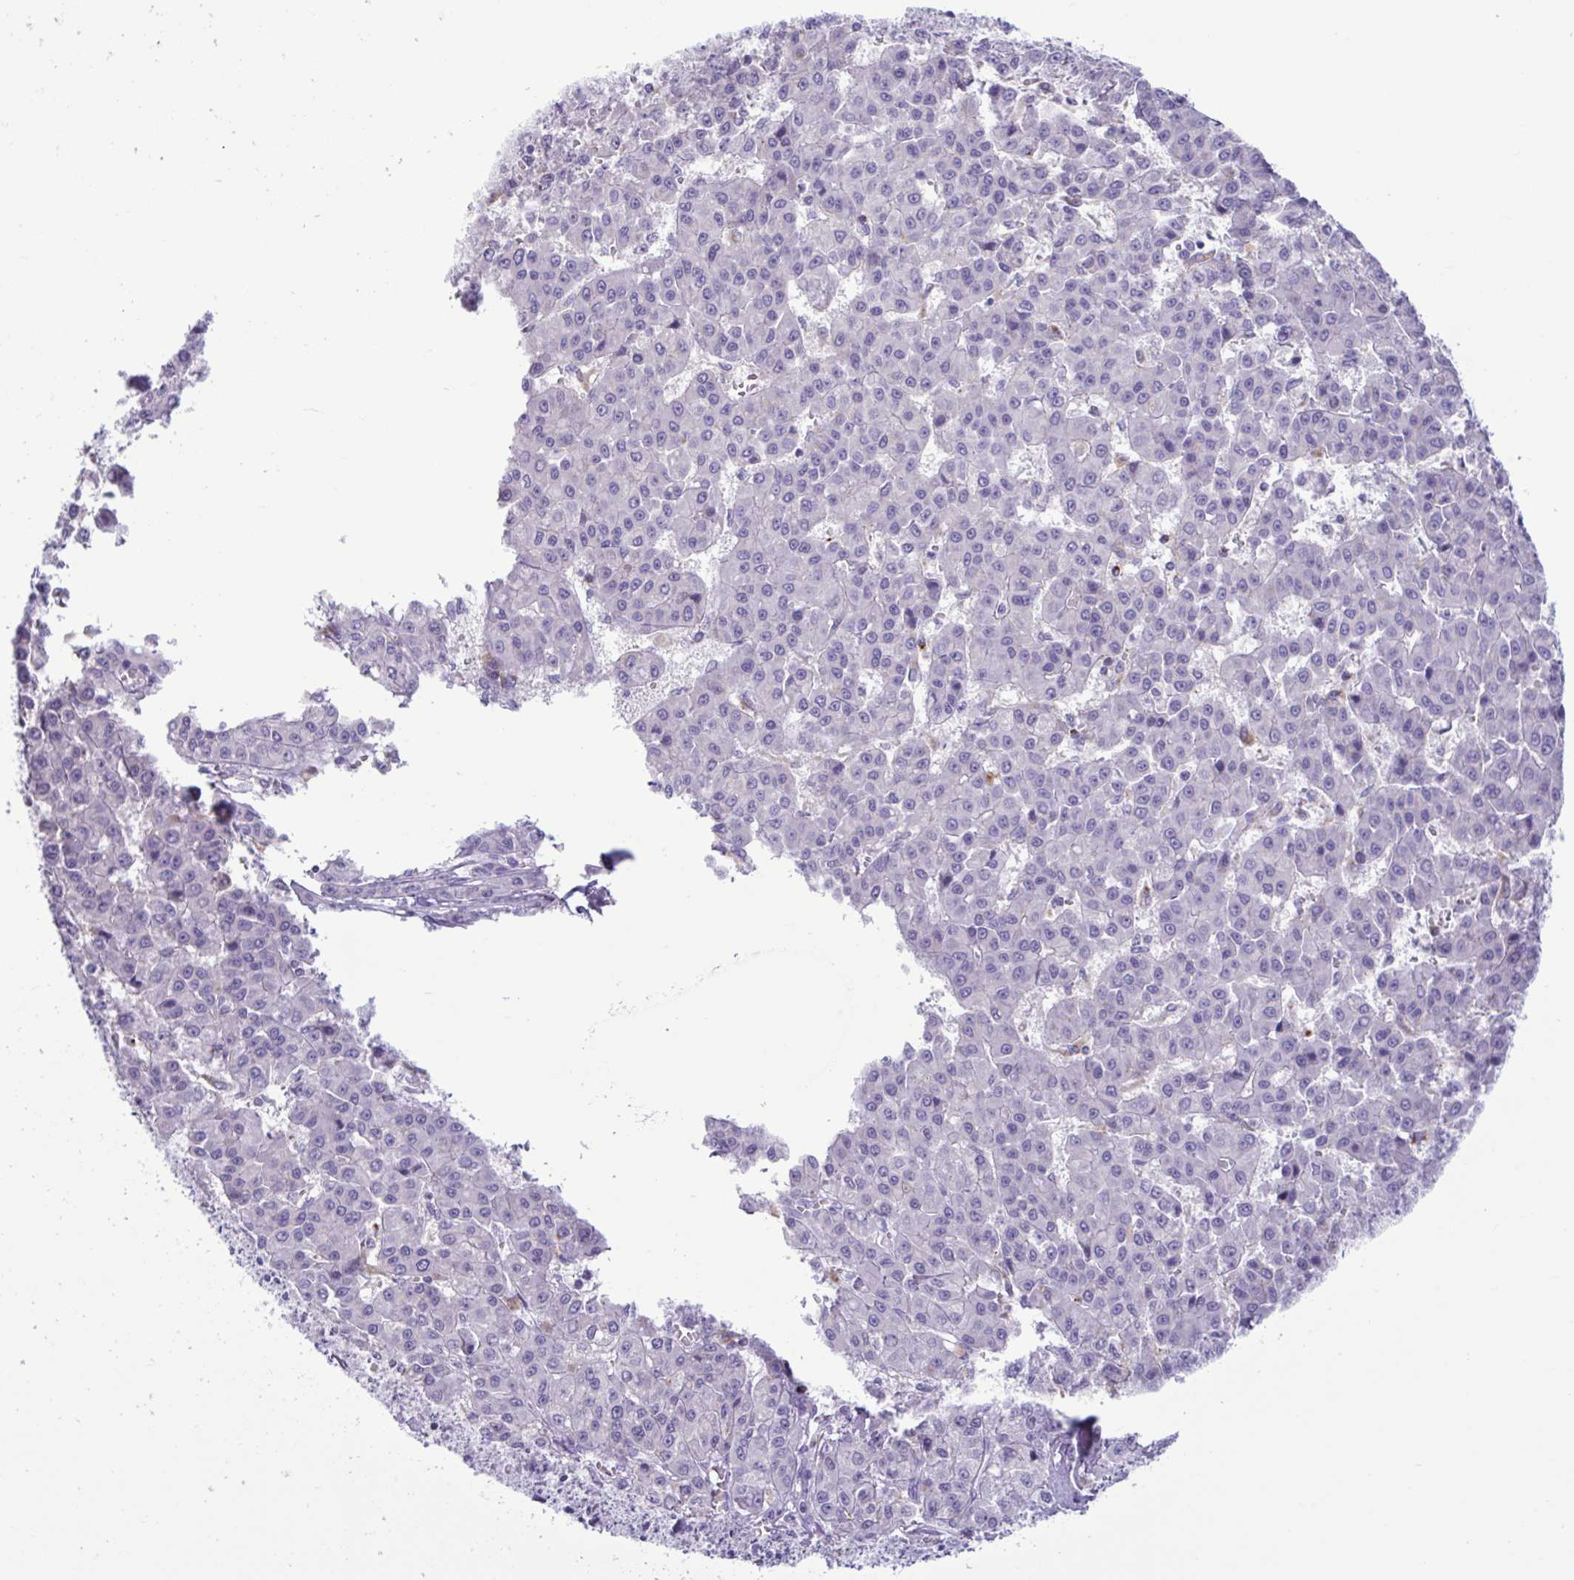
{"staining": {"intensity": "negative", "quantity": "none", "location": "none"}, "tissue": "liver cancer", "cell_type": "Tumor cells", "image_type": "cancer", "snomed": [{"axis": "morphology", "description": "Carcinoma, Hepatocellular, NOS"}, {"axis": "topography", "description": "Liver"}], "caption": "Liver hepatocellular carcinoma was stained to show a protein in brown. There is no significant staining in tumor cells.", "gene": "XCL1", "patient": {"sex": "male", "age": 70}}